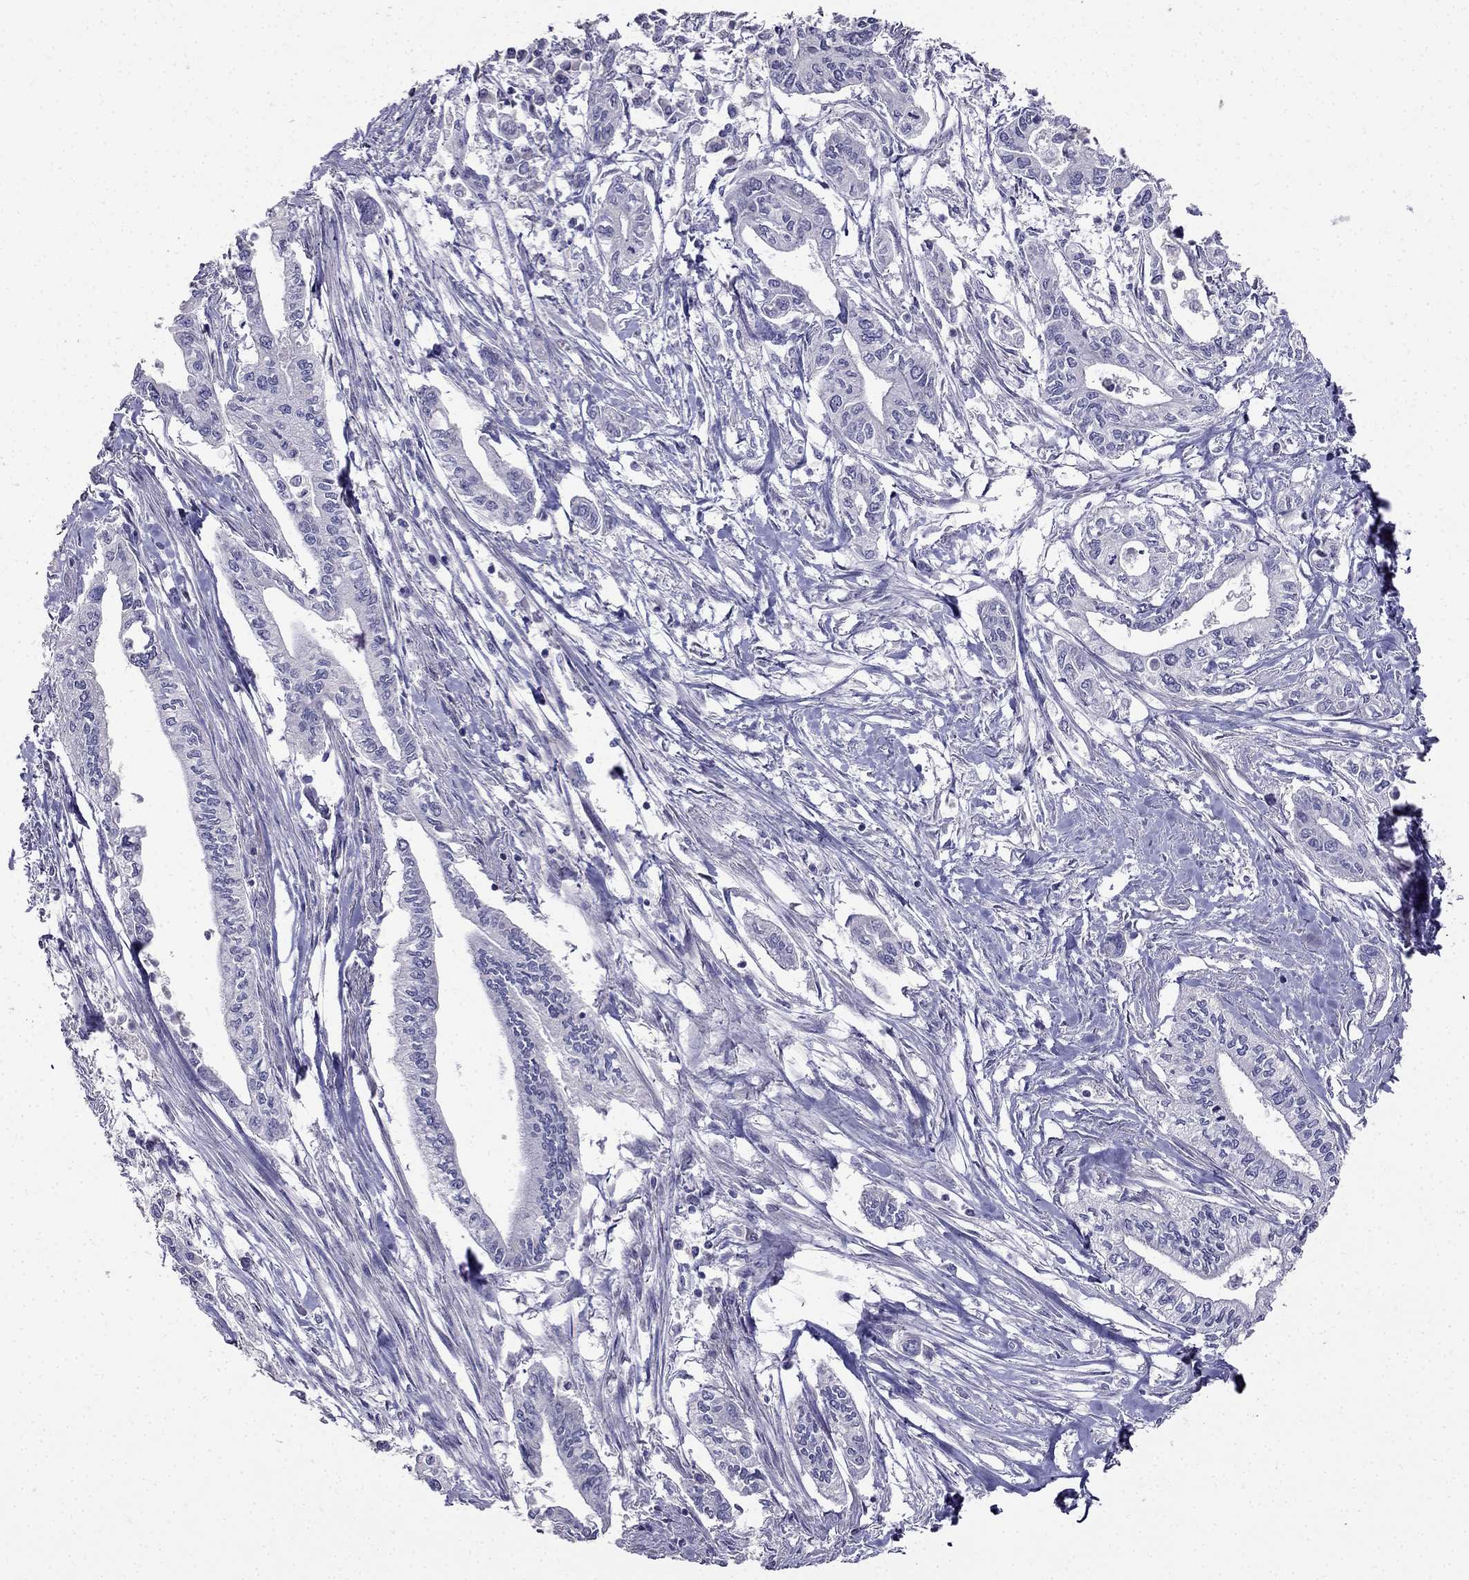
{"staining": {"intensity": "negative", "quantity": "none", "location": "none"}, "tissue": "pancreatic cancer", "cell_type": "Tumor cells", "image_type": "cancer", "snomed": [{"axis": "morphology", "description": "Adenocarcinoma, NOS"}, {"axis": "topography", "description": "Pancreas"}], "caption": "The micrograph reveals no significant staining in tumor cells of pancreatic cancer (adenocarcinoma).", "gene": "AS3MT", "patient": {"sex": "male", "age": 60}}